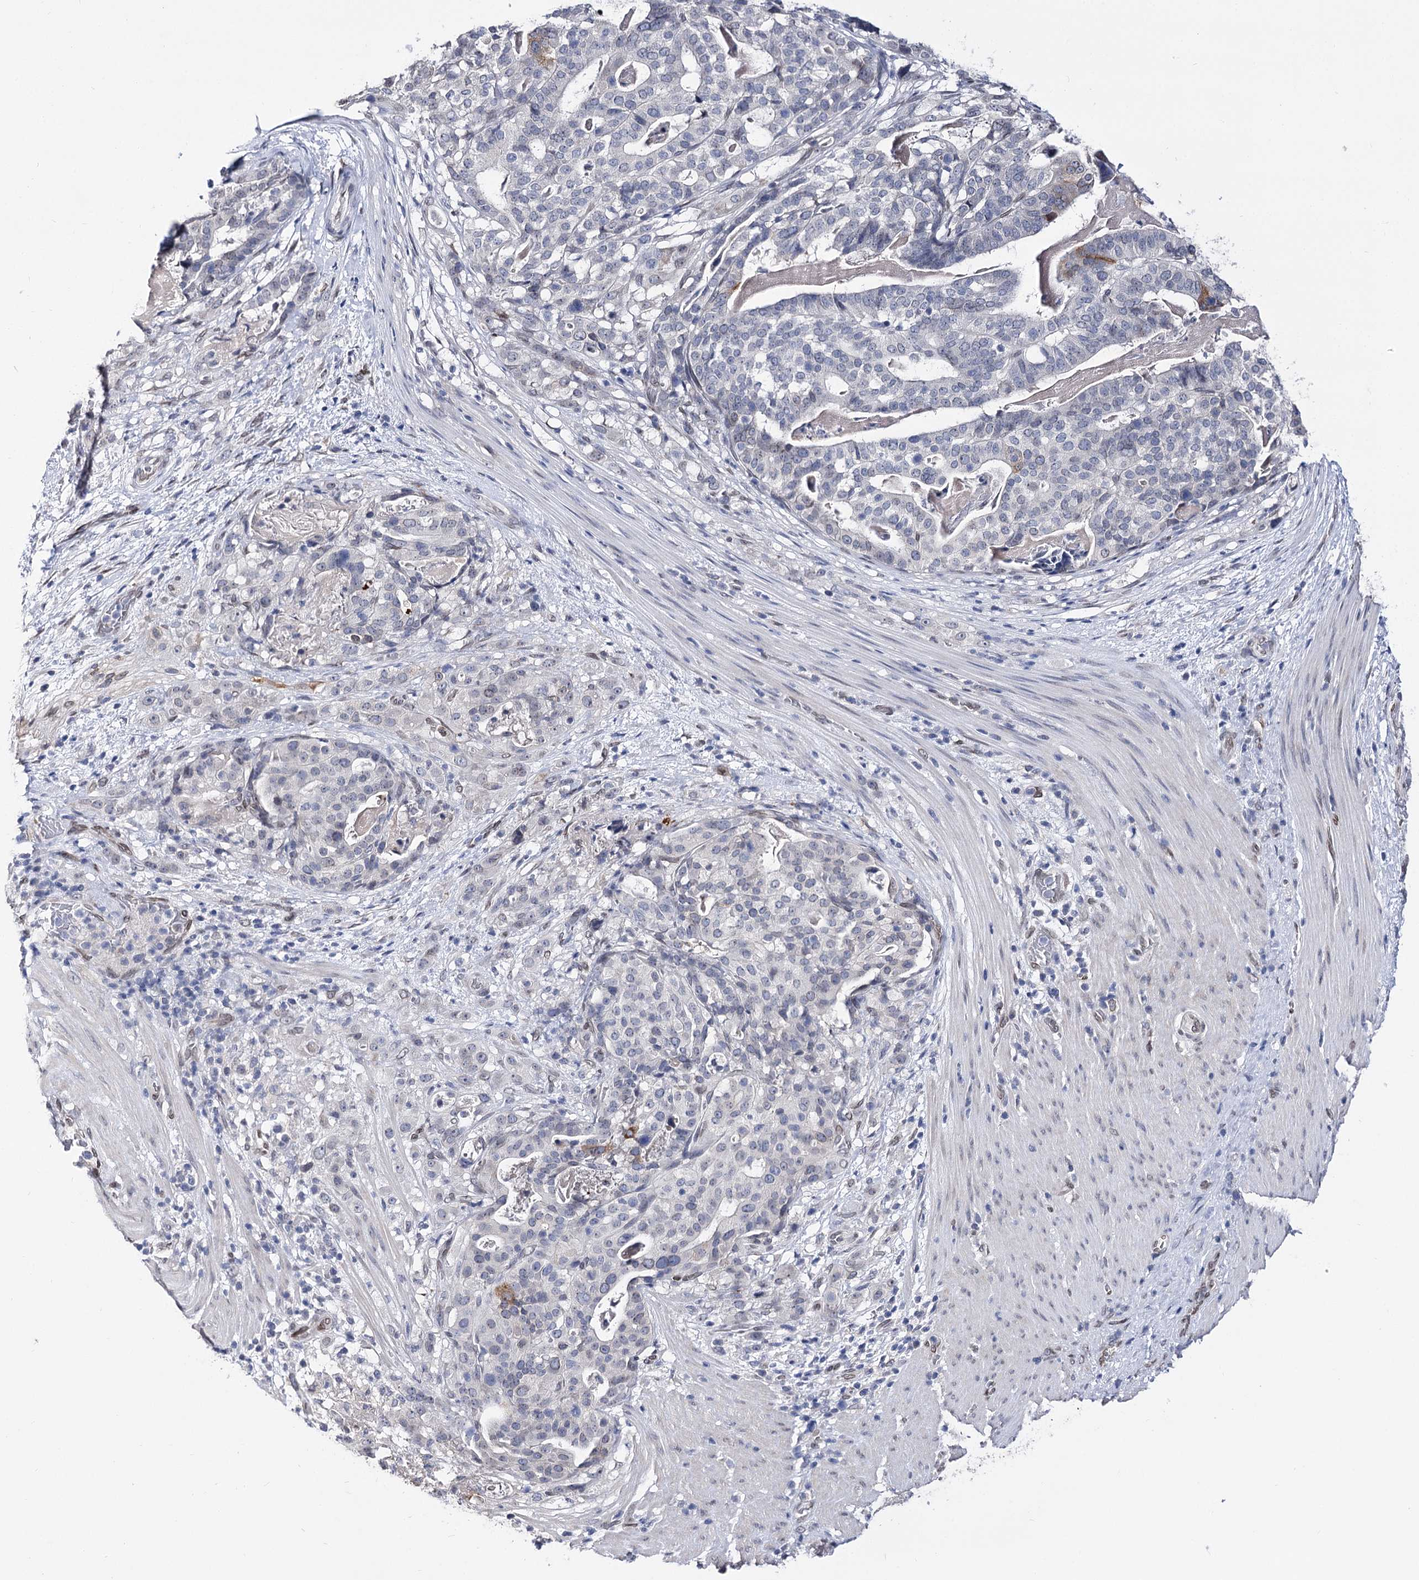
{"staining": {"intensity": "negative", "quantity": "none", "location": "none"}, "tissue": "stomach cancer", "cell_type": "Tumor cells", "image_type": "cancer", "snomed": [{"axis": "morphology", "description": "Adenocarcinoma, NOS"}, {"axis": "topography", "description": "Stomach"}], "caption": "This is an immunohistochemistry (IHC) image of stomach cancer (adenocarcinoma). There is no positivity in tumor cells.", "gene": "TMEM201", "patient": {"sex": "male", "age": 48}}